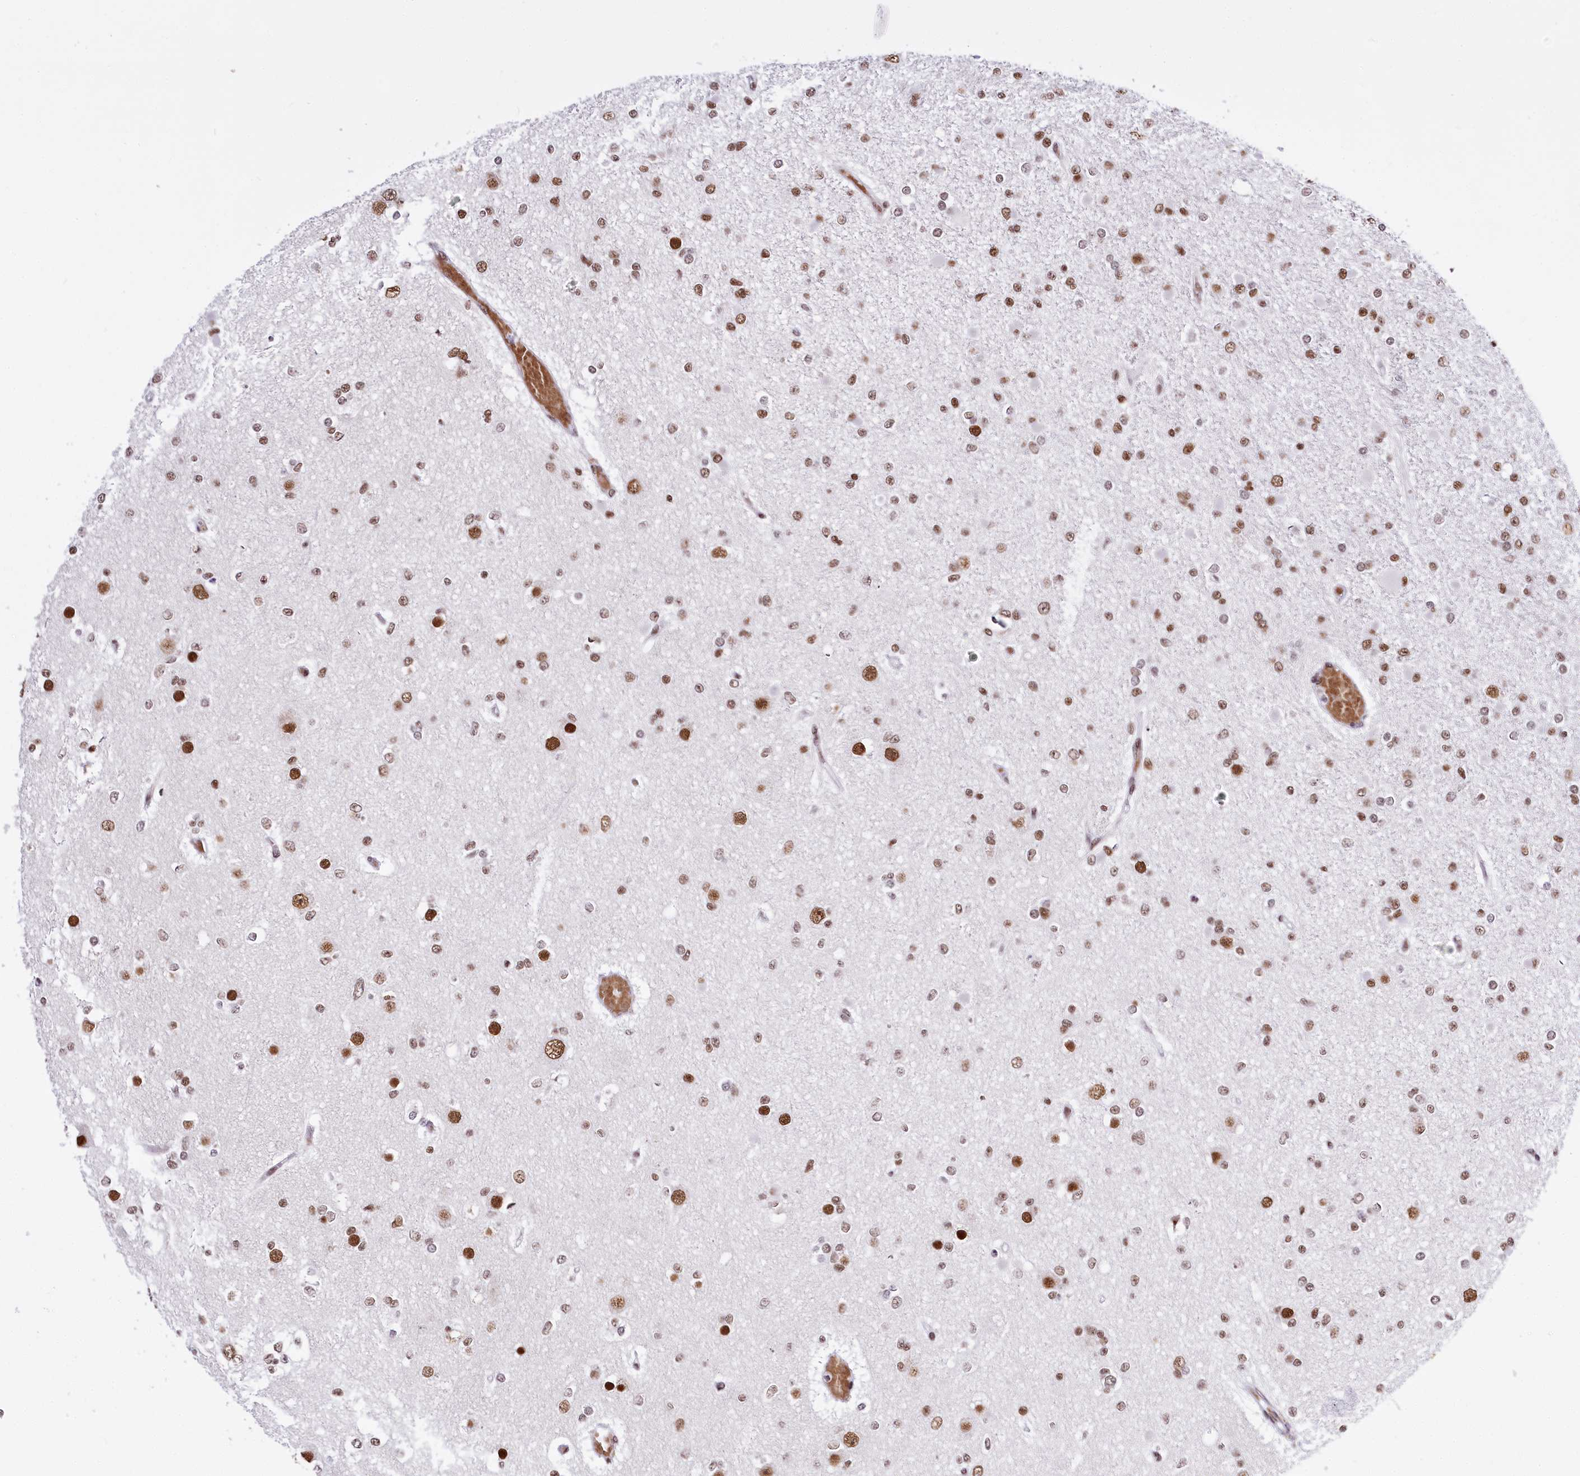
{"staining": {"intensity": "moderate", "quantity": ">75%", "location": "nuclear"}, "tissue": "glioma", "cell_type": "Tumor cells", "image_type": "cancer", "snomed": [{"axis": "morphology", "description": "Glioma, malignant, Low grade"}, {"axis": "topography", "description": "Brain"}], "caption": "The immunohistochemical stain highlights moderate nuclear staining in tumor cells of malignant glioma (low-grade) tissue.", "gene": "POU4F3", "patient": {"sex": "female", "age": 22}}